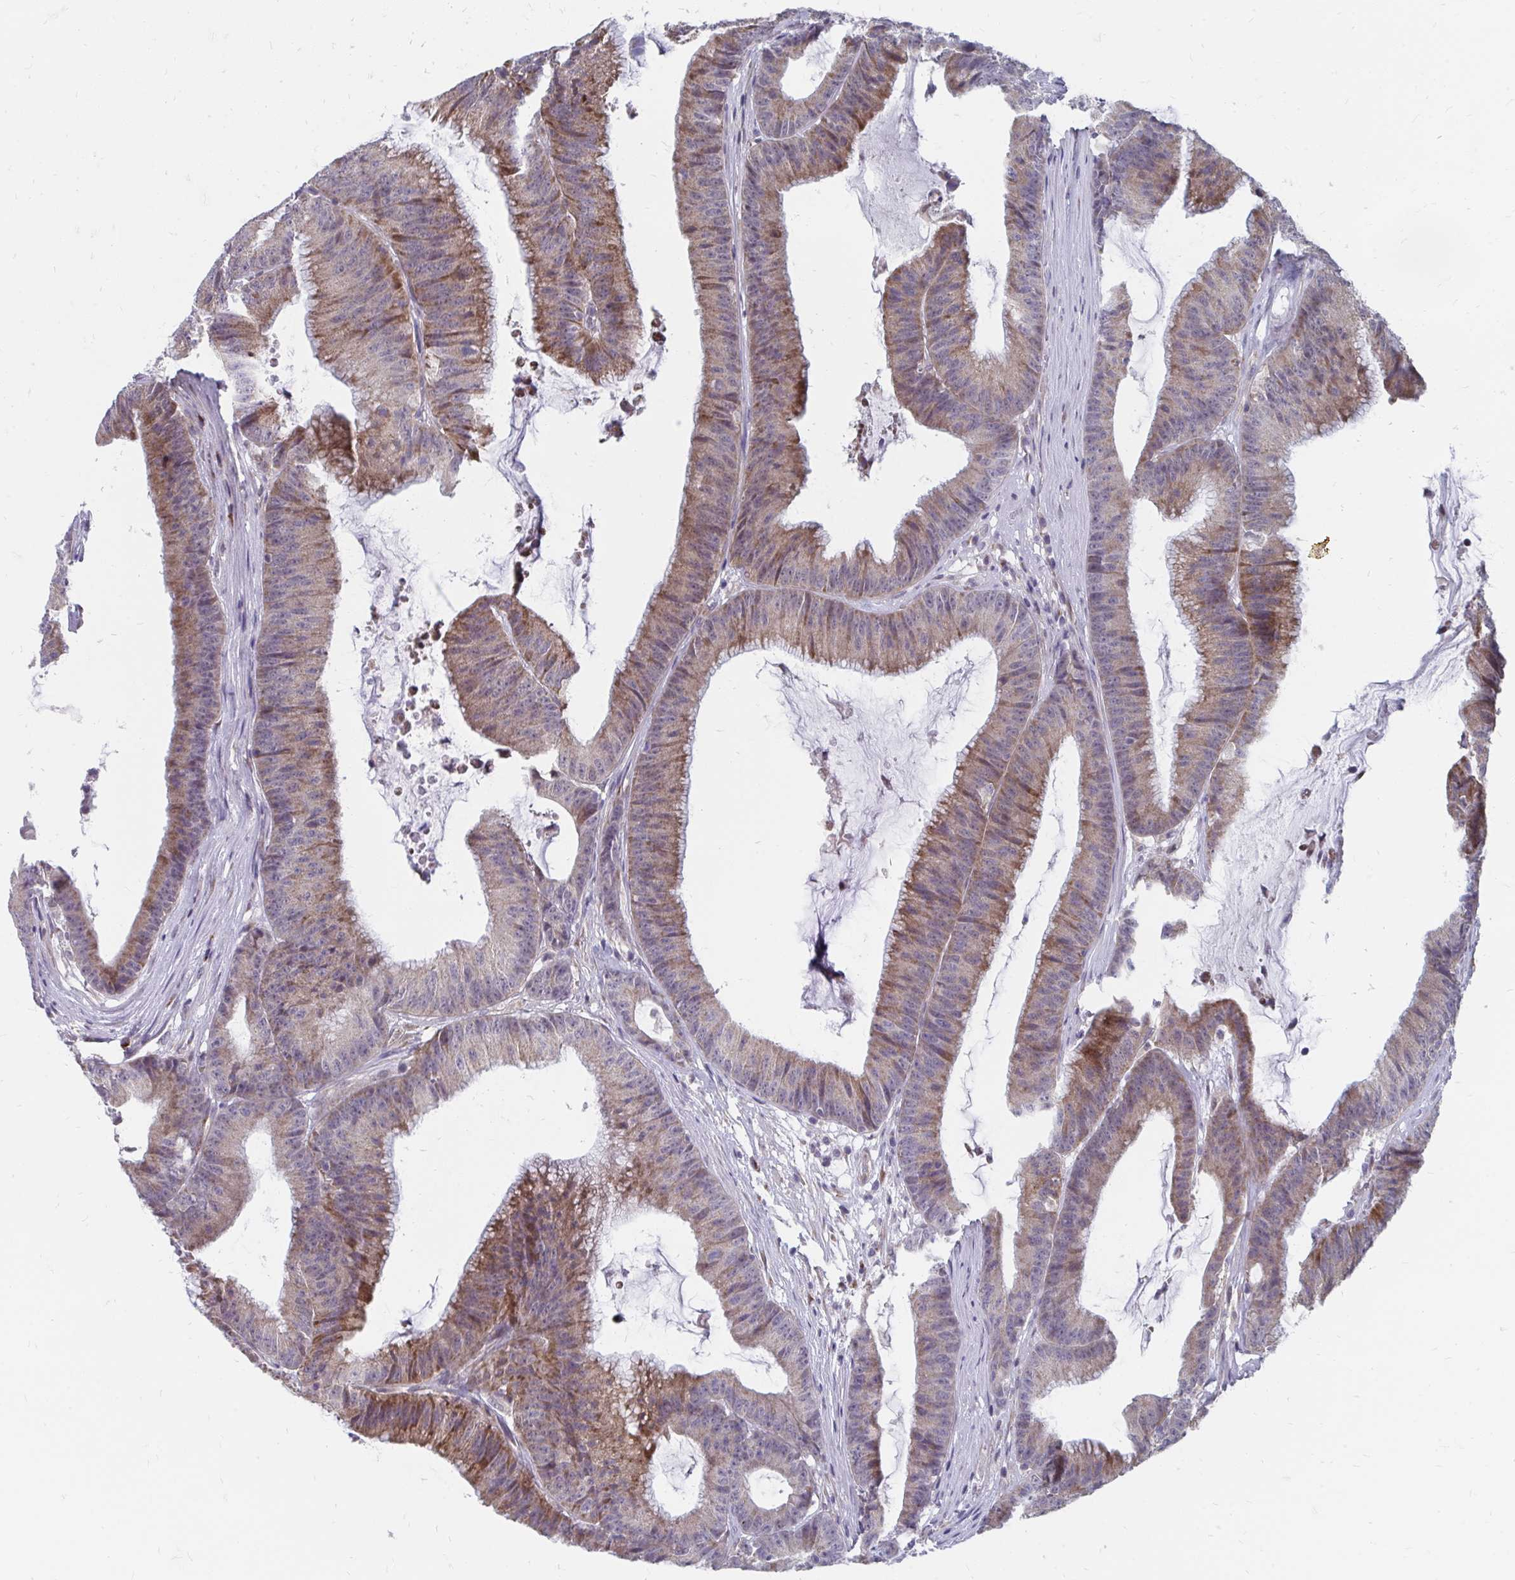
{"staining": {"intensity": "moderate", "quantity": "25%-75%", "location": "cytoplasmic/membranous"}, "tissue": "colorectal cancer", "cell_type": "Tumor cells", "image_type": "cancer", "snomed": [{"axis": "morphology", "description": "Adenocarcinoma, NOS"}, {"axis": "topography", "description": "Colon"}], "caption": "Moderate cytoplasmic/membranous expression for a protein is identified in approximately 25%-75% of tumor cells of colorectal adenocarcinoma using immunohistochemistry (IHC).", "gene": "PABIR3", "patient": {"sex": "female", "age": 78}}